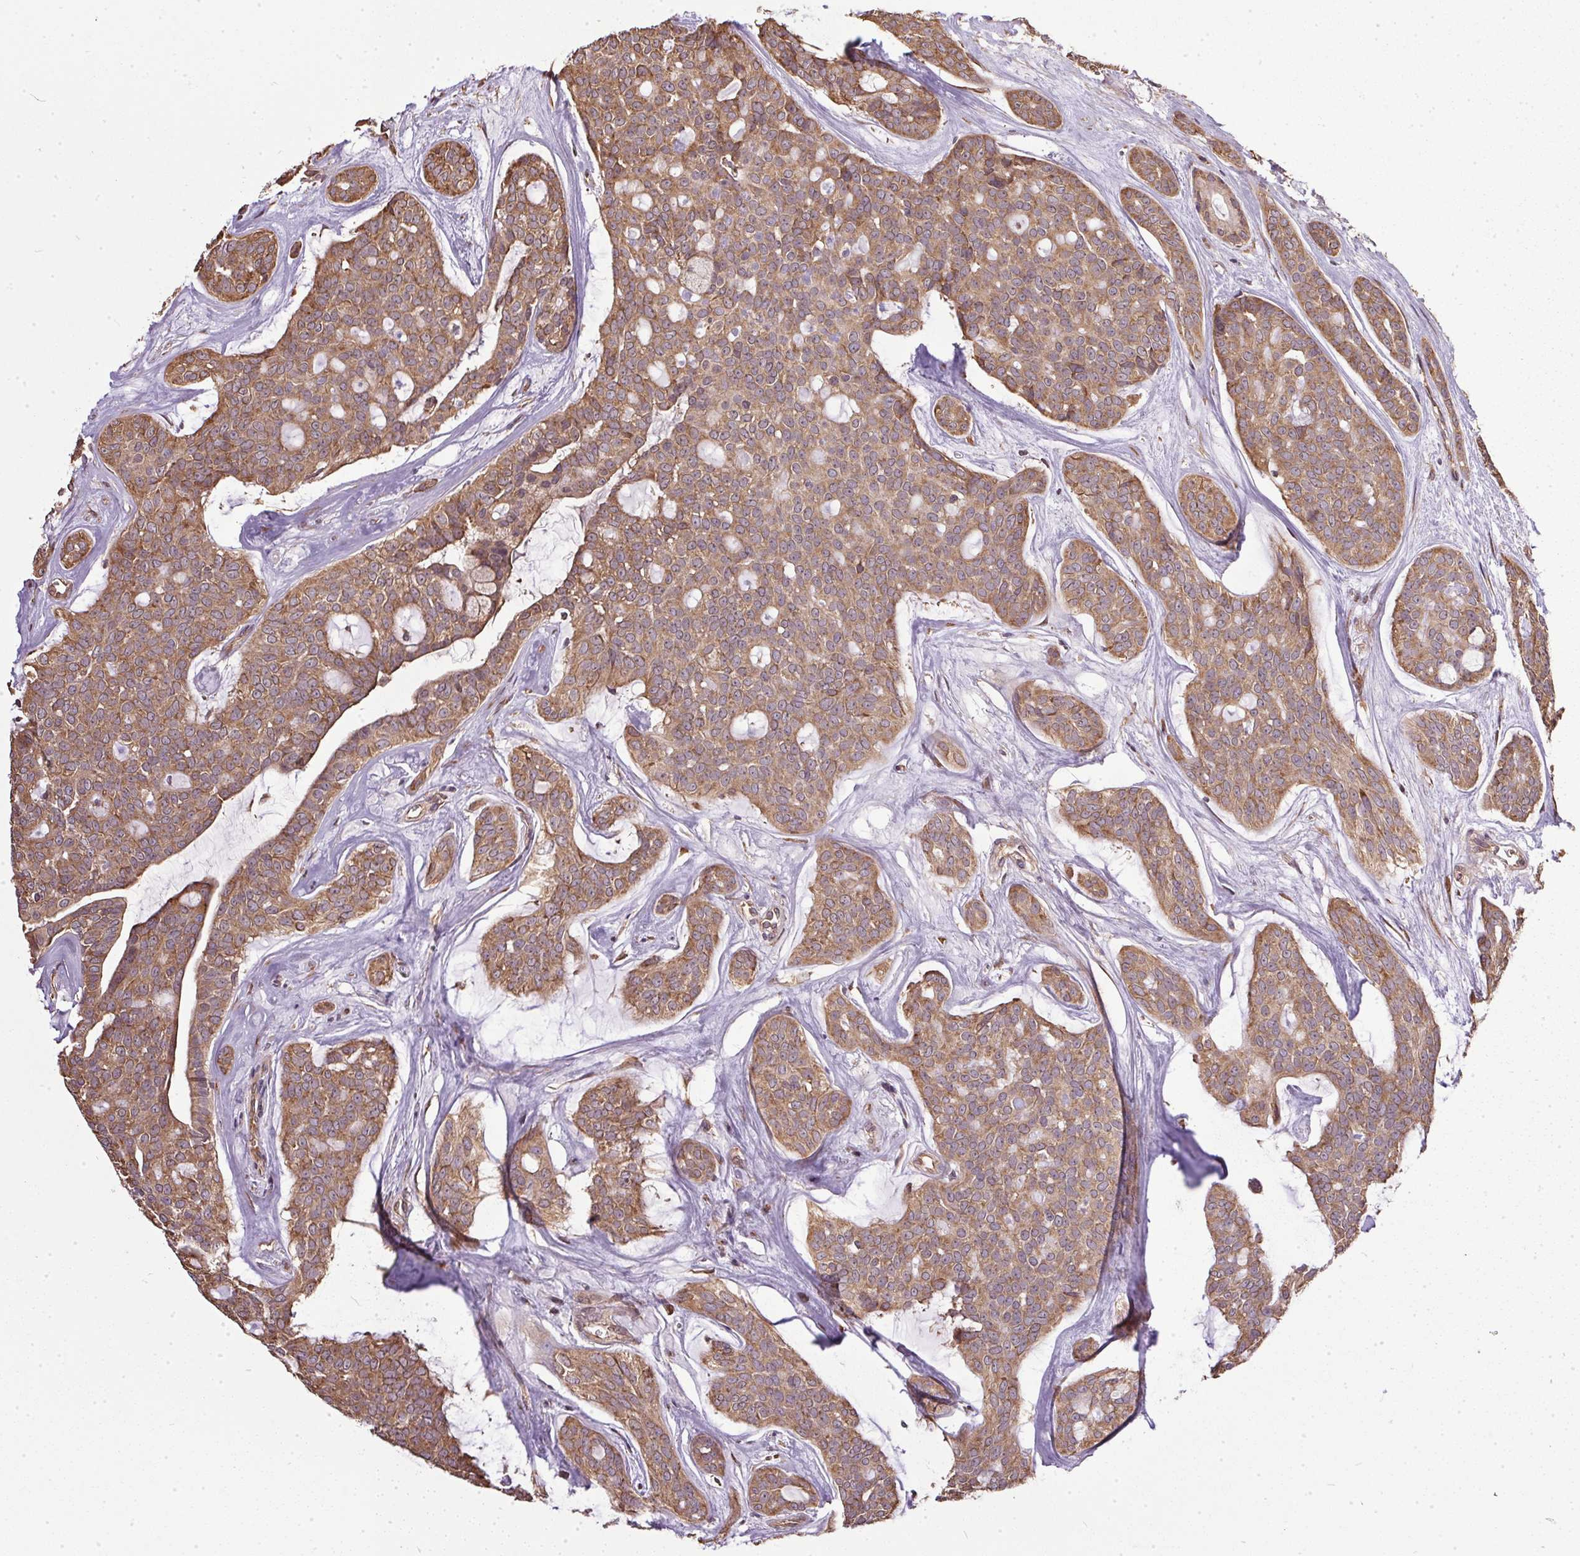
{"staining": {"intensity": "moderate", "quantity": ">75%", "location": "cytoplasmic/membranous"}, "tissue": "head and neck cancer", "cell_type": "Tumor cells", "image_type": "cancer", "snomed": [{"axis": "morphology", "description": "Adenocarcinoma, NOS"}, {"axis": "topography", "description": "Head-Neck"}], "caption": "DAB (3,3'-diaminobenzidine) immunohistochemical staining of head and neck cancer displays moderate cytoplasmic/membranous protein staining in about >75% of tumor cells. (DAB = brown stain, brightfield microscopy at high magnification).", "gene": "EIF2S1", "patient": {"sex": "male", "age": 66}}